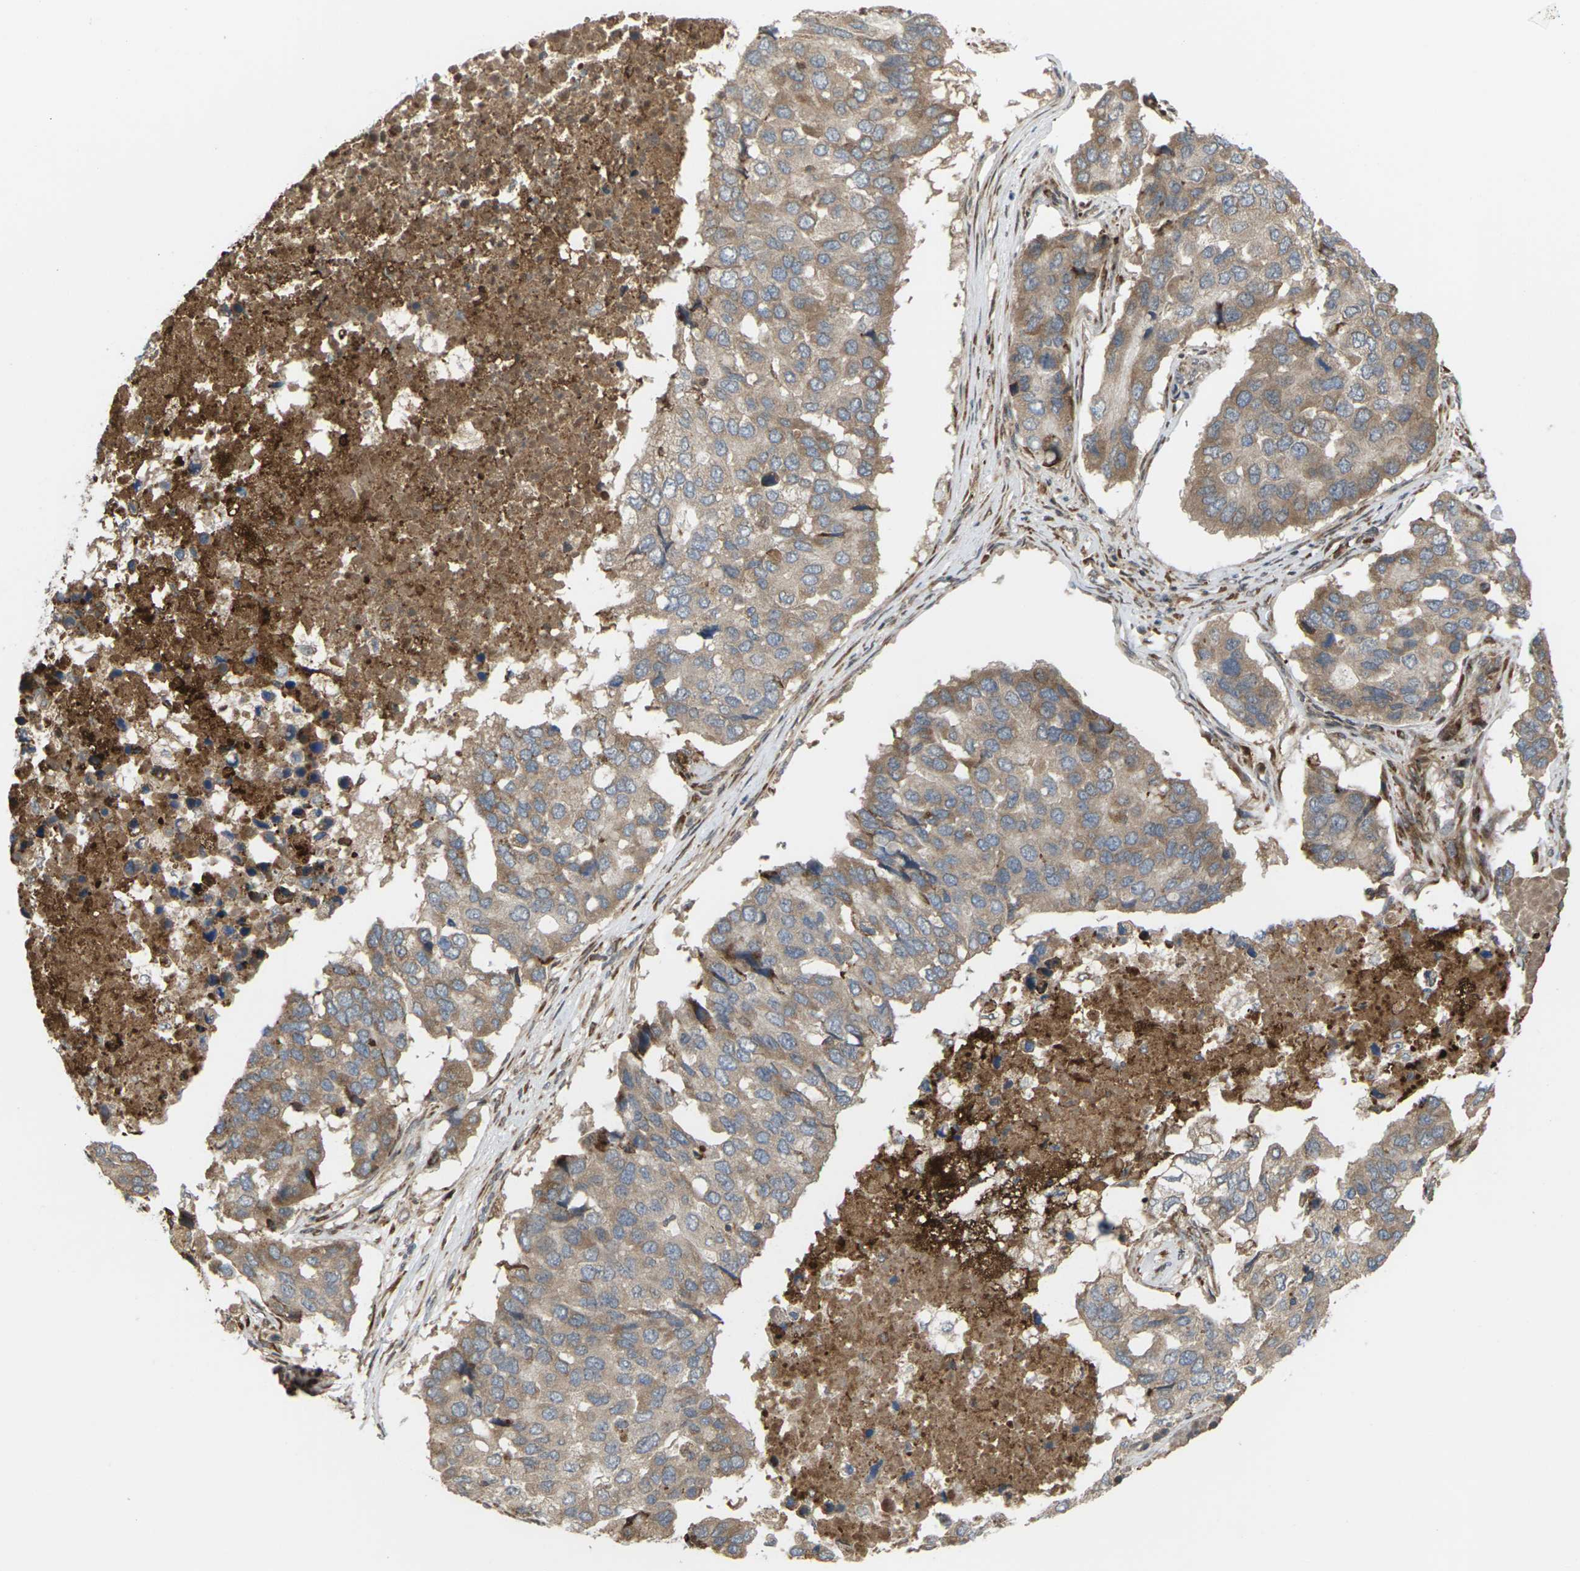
{"staining": {"intensity": "moderate", "quantity": ">75%", "location": "cytoplasmic/membranous"}, "tissue": "pancreatic cancer", "cell_type": "Tumor cells", "image_type": "cancer", "snomed": [{"axis": "morphology", "description": "Adenocarcinoma, NOS"}, {"axis": "topography", "description": "Pancreas"}], "caption": "Moderate cytoplasmic/membranous staining is seen in about >75% of tumor cells in pancreatic cancer (adenocarcinoma). The staining is performed using DAB brown chromogen to label protein expression. The nuclei are counter-stained blue using hematoxylin.", "gene": "ROBO1", "patient": {"sex": "male", "age": 50}}